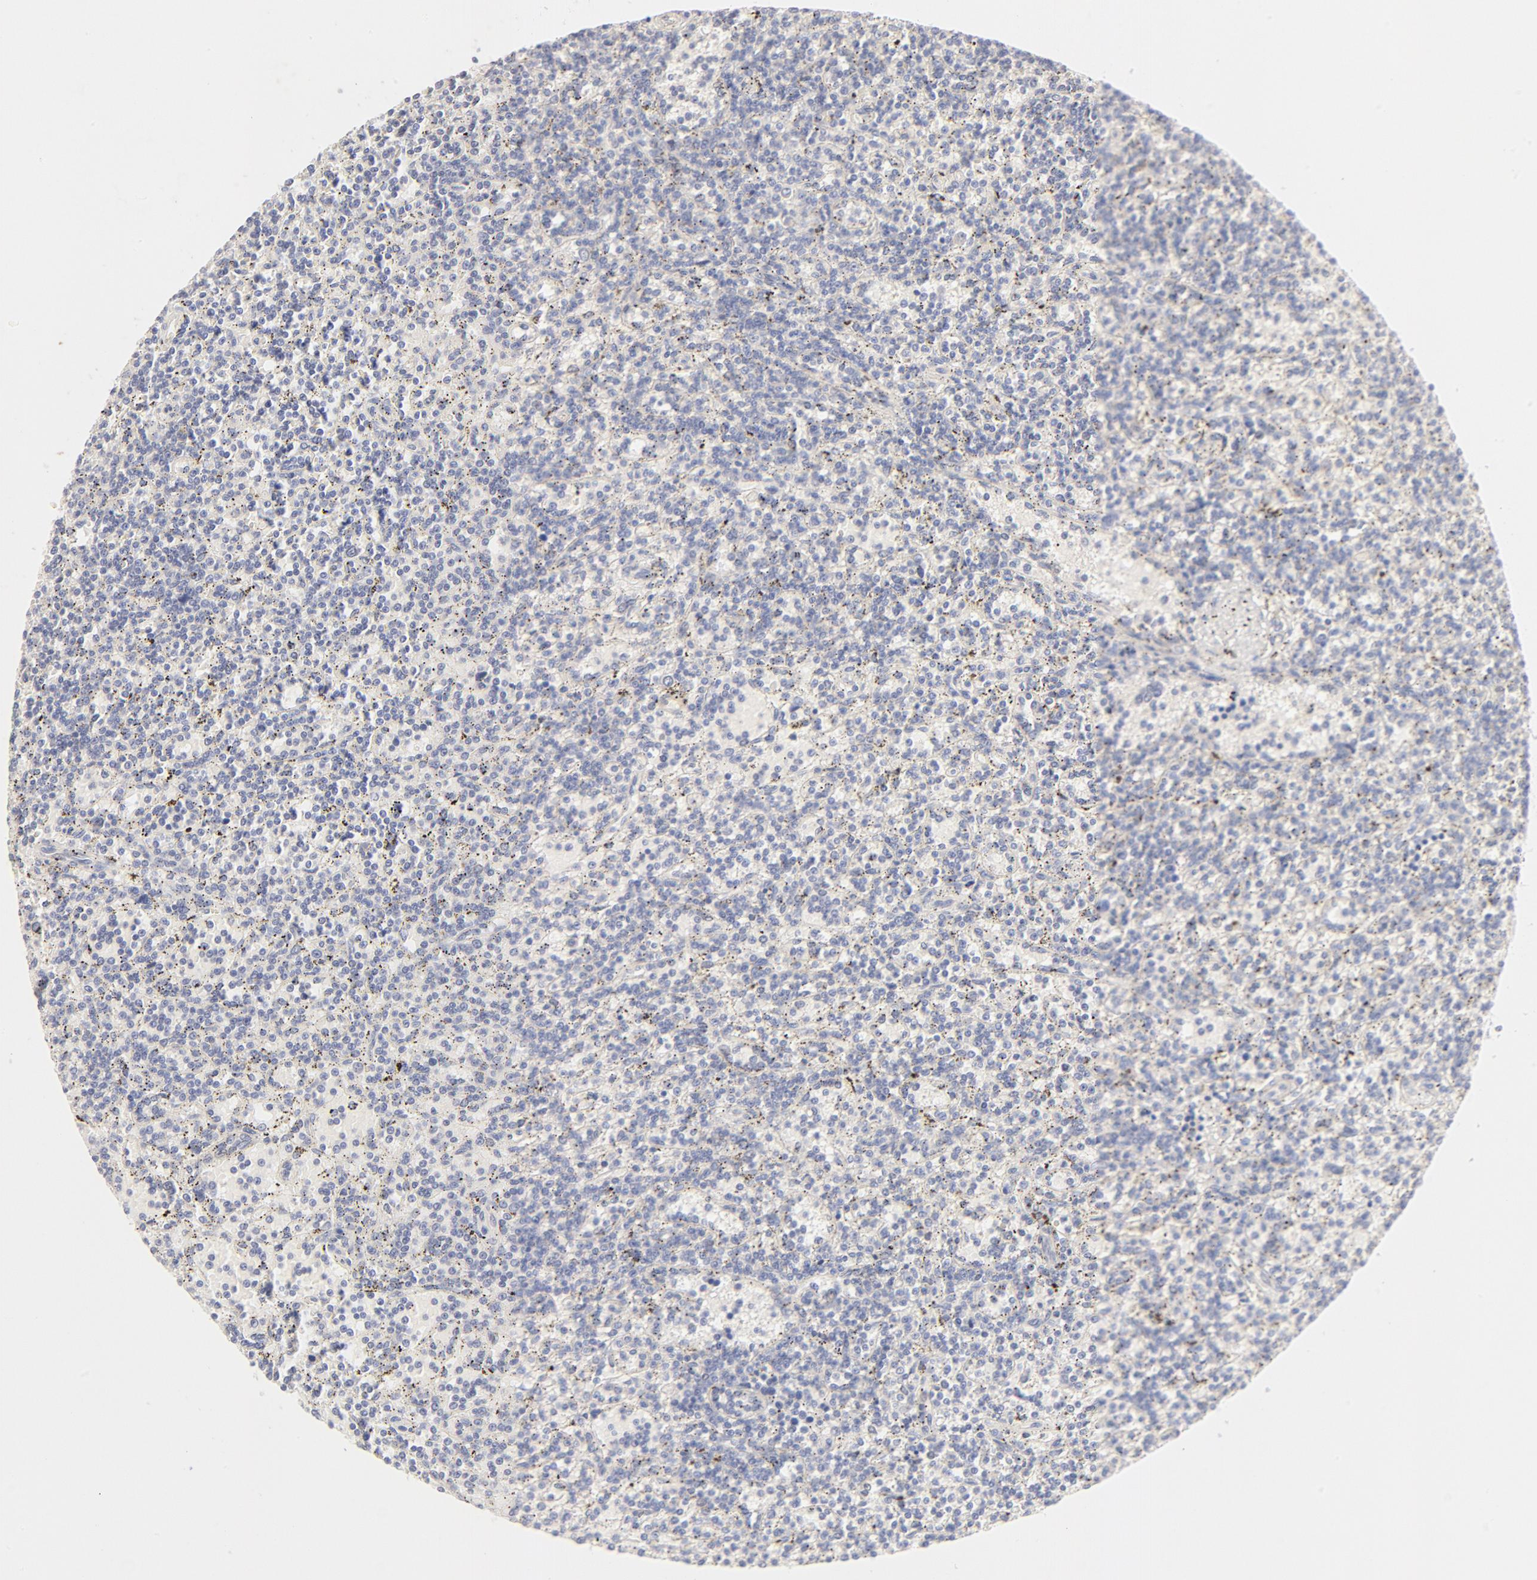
{"staining": {"intensity": "negative", "quantity": "none", "location": "none"}, "tissue": "lymphoma", "cell_type": "Tumor cells", "image_type": "cancer", "snomed": [{"axis": "morphology", "description": "Malignant lymphoma, non-Hodgkin's type, Low grade"}, {"axis": "topography", "description": "Spleen"}], "caption": "Lymphoma was stained to show a protein in brown. There is no significant positivity in tumor cells.", "gene": "NKX2-2", "patient": {"sex": "male", "age": 73}}